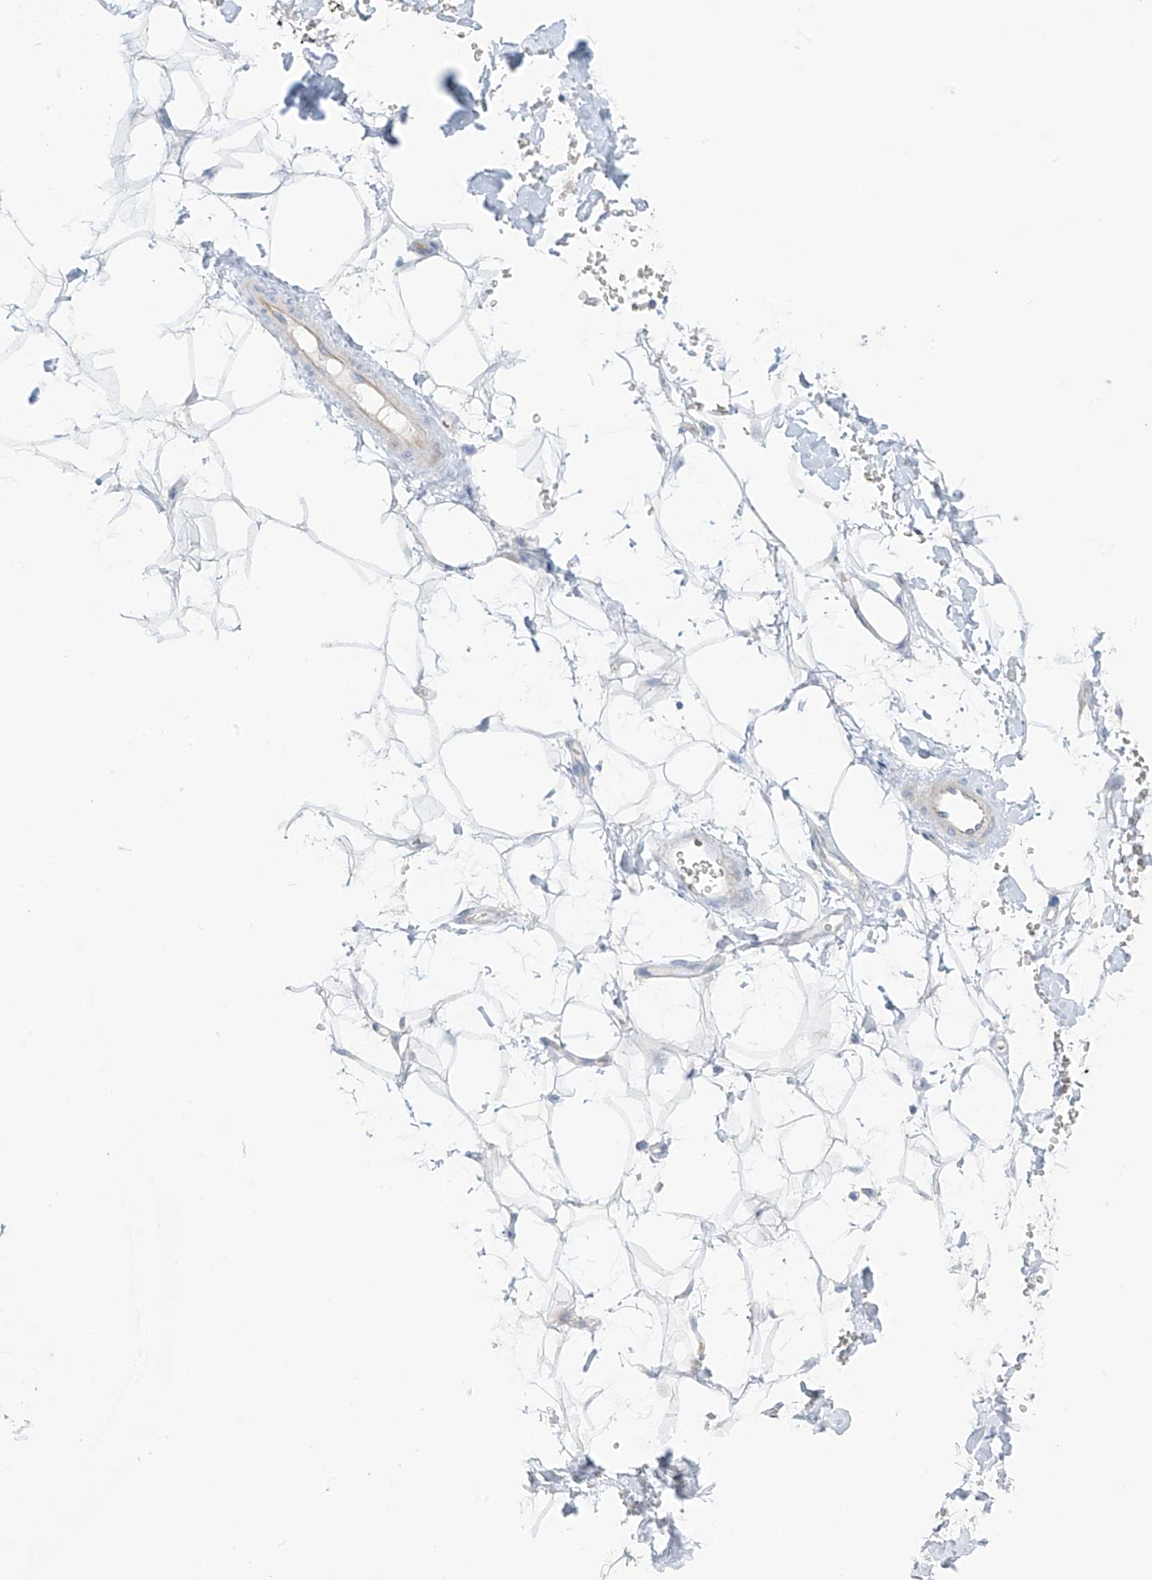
{"staining": {"intensity": "negative", "quantity": "none", "location": "none"}, "tissue": "adipose tissue", "cell_type": "Adipocytes", "image_type": "normal", "snomed": [{"axis": "morphology", "description": "Normal tissue, NOS"}, {"axis": "morphology", "description": "Adenocarcinoma, NOS"}, {"axis": "topography", "description": "Pancreas"}, {"axis": "topography", "description": "Peripheral nerve tissue"}], "caption": "High magnification brightfield microscopy of benign adipose tissue stained with DAB (3,3'-diaminobenzidine) (brown) and counterstained with hematoxylin (blue): adipocytes show no significant positivity. (Brightfield microscopy of DAB immunohistochemistry at high magnification).", "gene": "ASPRV1", "patient": {"sex": "male", "age": 59}}